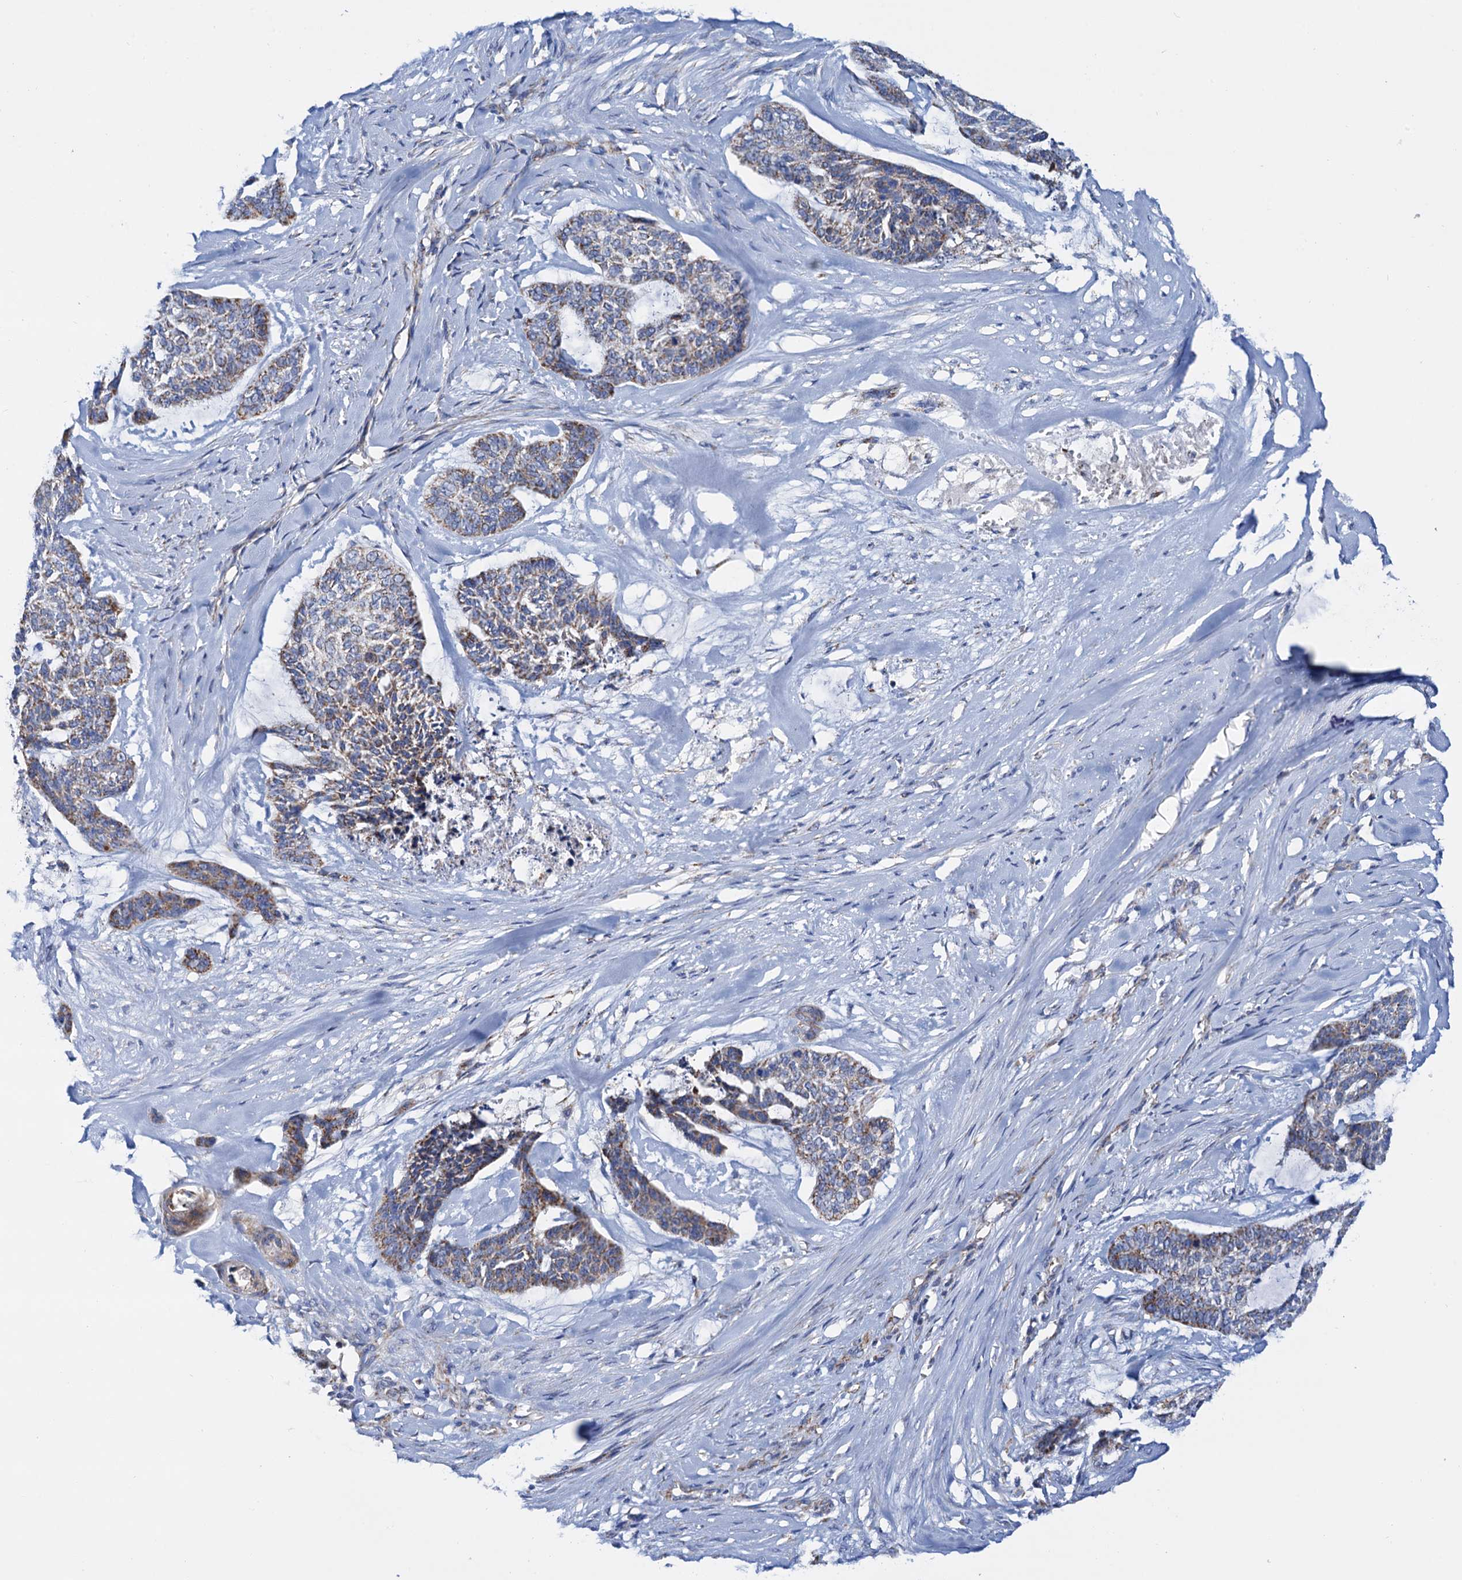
{"staining": {"intensity": "moderate", "quantity": "25%-75%", "location": "cytoplasmic/membranous"}, "tissue": "skin cancer", "cell_type": "Tumor cells", "image_type": "cancer", "snomed": [{"axis": "morphology", "description": "Basal cell carcinoma"}, {"axis": "topography", "description": "Skin"}], "caption": "Protein staining of basal cell carcinoma (skin) tissue shows moderate cytoplasmic/membranous staining in about 25%-75% of tumor cells.", "gene": "C2CD3", "patient": {"sex": "female", "age": 64}}